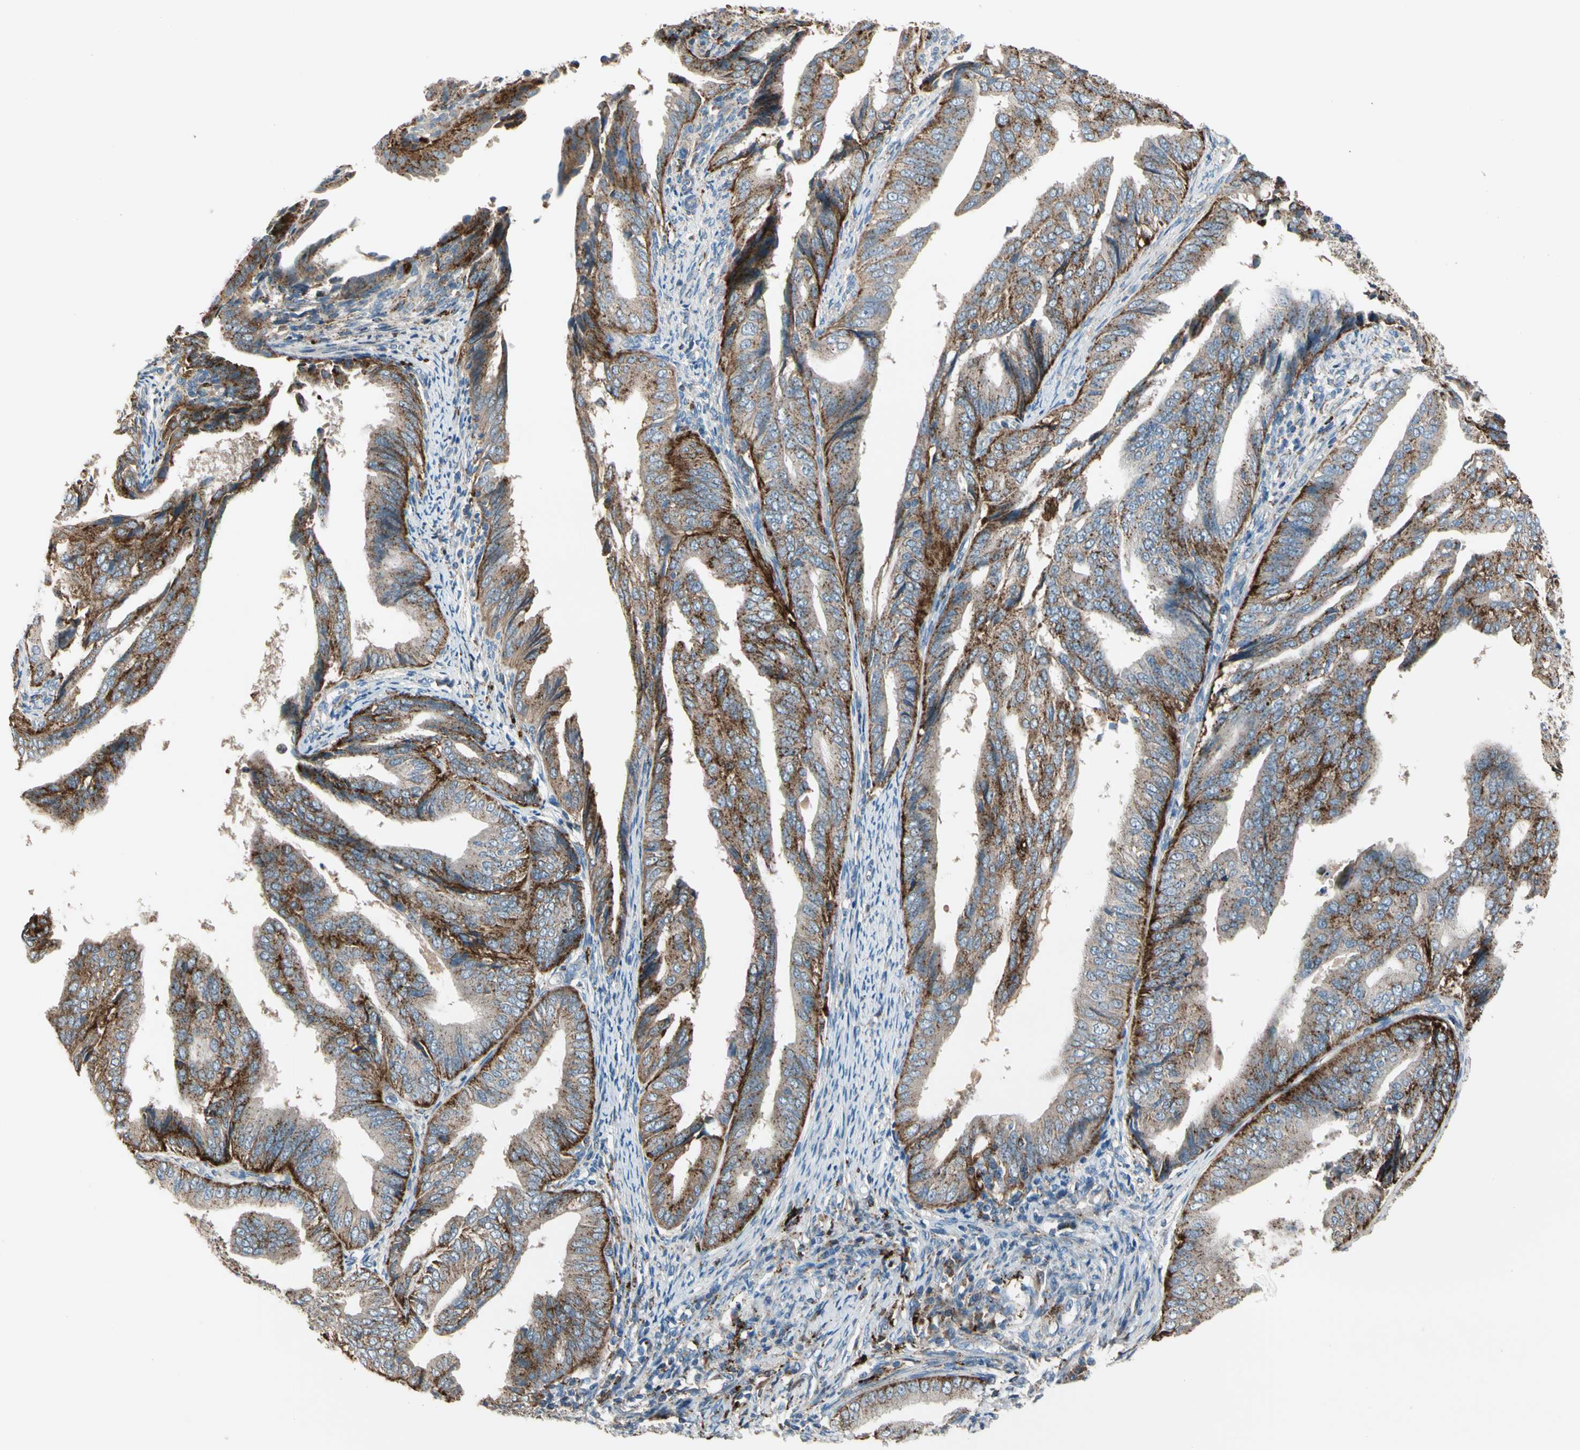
{"staining": {"intensity": "strong", "quantity": ">75%", "location": "cytoplasmic/membranous"}, "tissue": "endometrial cancer", "cell_type": "Tumor cells", "image_type": "cancer", "snomed": [{"axis": "morphology", "description": "Adenocarcinoma, NOS"}, {"axis": "topography", "description": "Endometrium"}], "caption": "There is high levels of strong cytoplasmic/membranous expression in tumor cells of endometrial cancer (adenocarcinoma), as demonstrated by immunohistochemical staining (brown color).", "gene": "GM2A", "patient": {"sex": "female", "age": 58}}